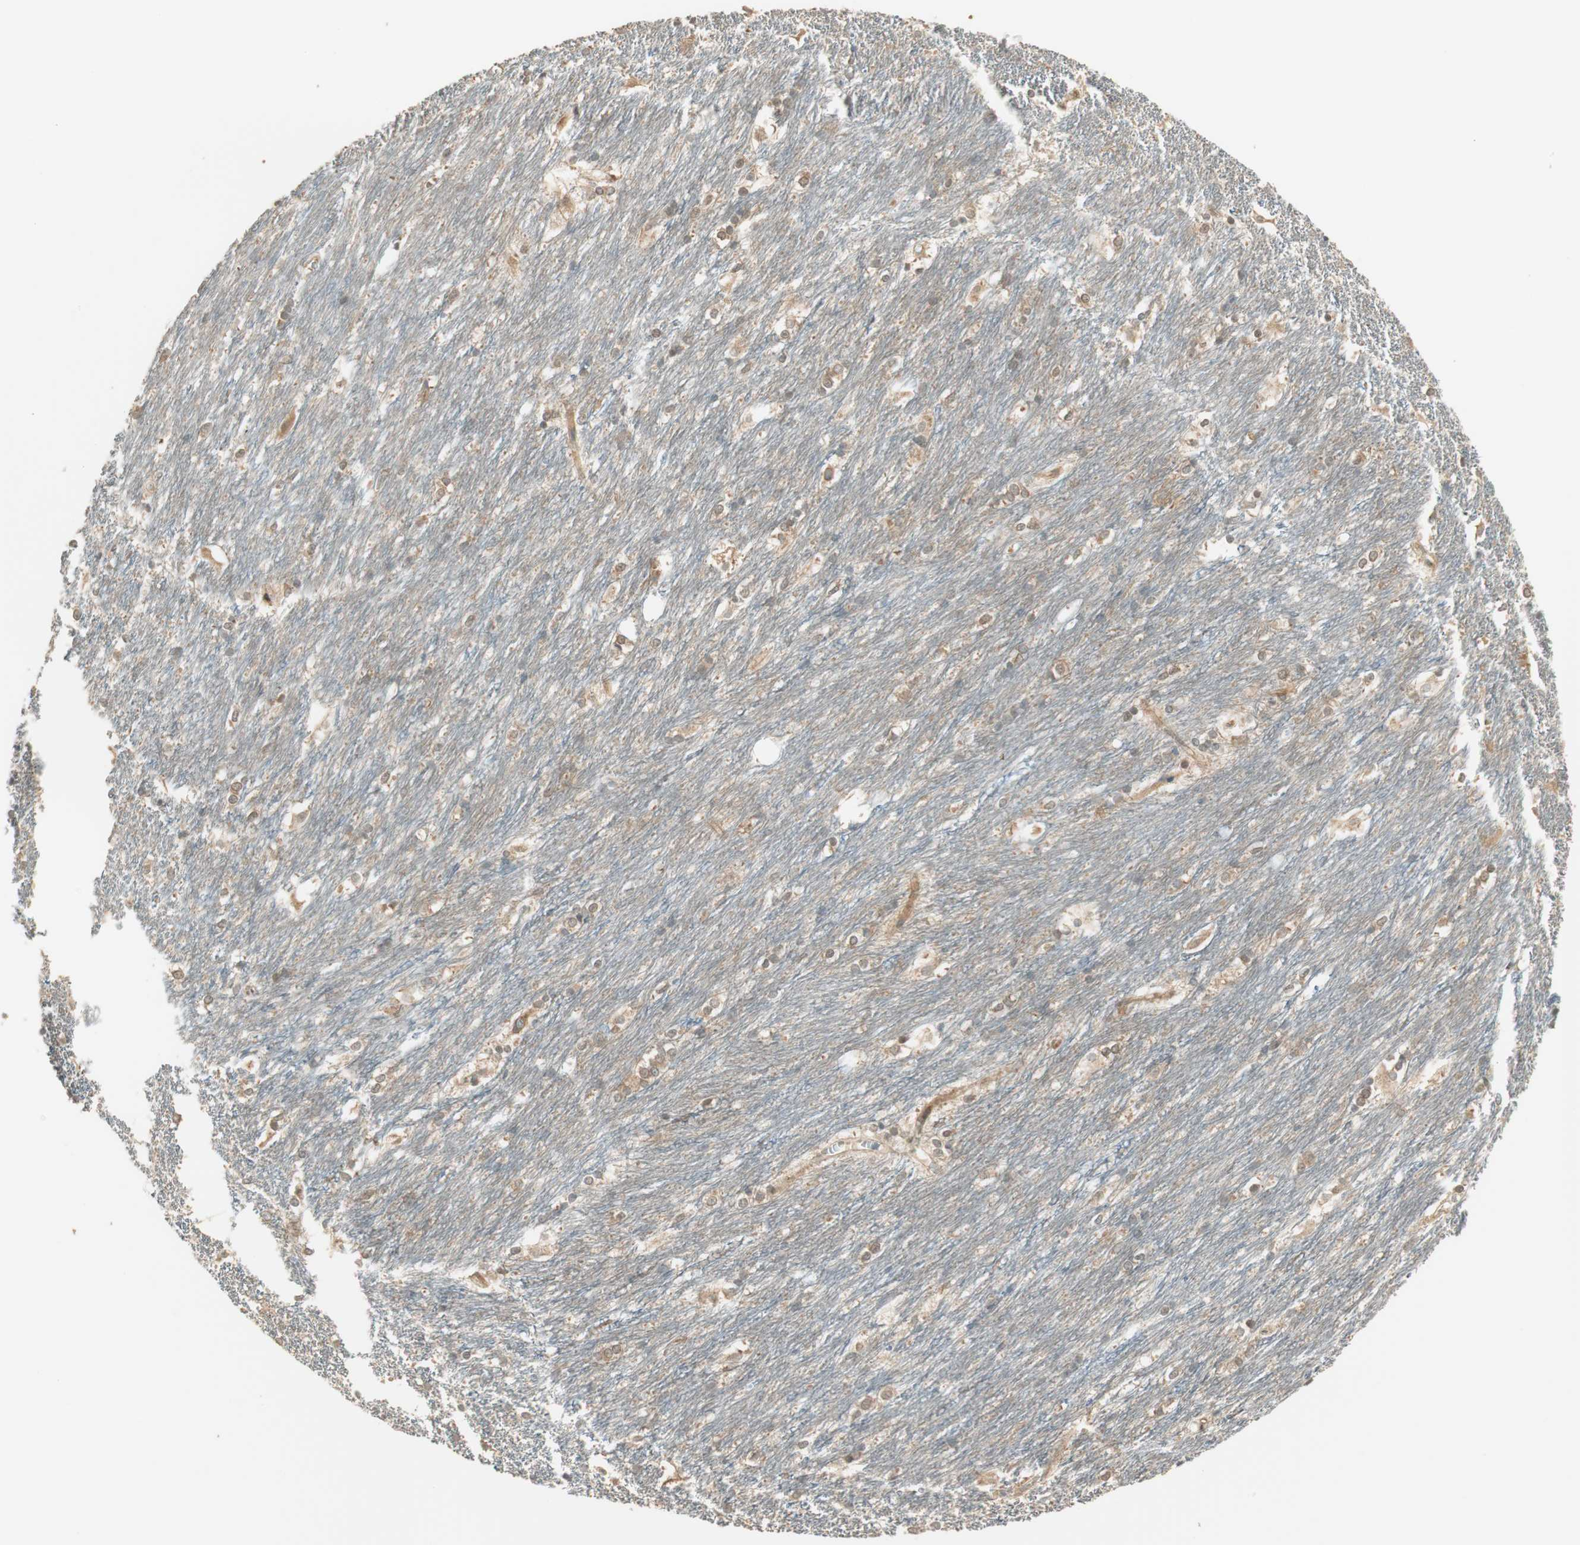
{"staining": {"intensity": "weak", "quantity": "<25%", "location": "cytoplasmic/membranous"}, "tissue": "caudate", "cell_type": "Glial cells", "image_type": "normal", "snomed": [{"axis": "morphology", "description": "Normal tissue, NOS"}, {"axis": "topography", "description": "Lateral ventricle wall"}], "caption": "Glial cells are negative for brown protein staining in benign caudate. (DAB immunohistochemistry, high magnification).", "gene": "PFDN5", "patient": {"sex": "female", "age": 19}}